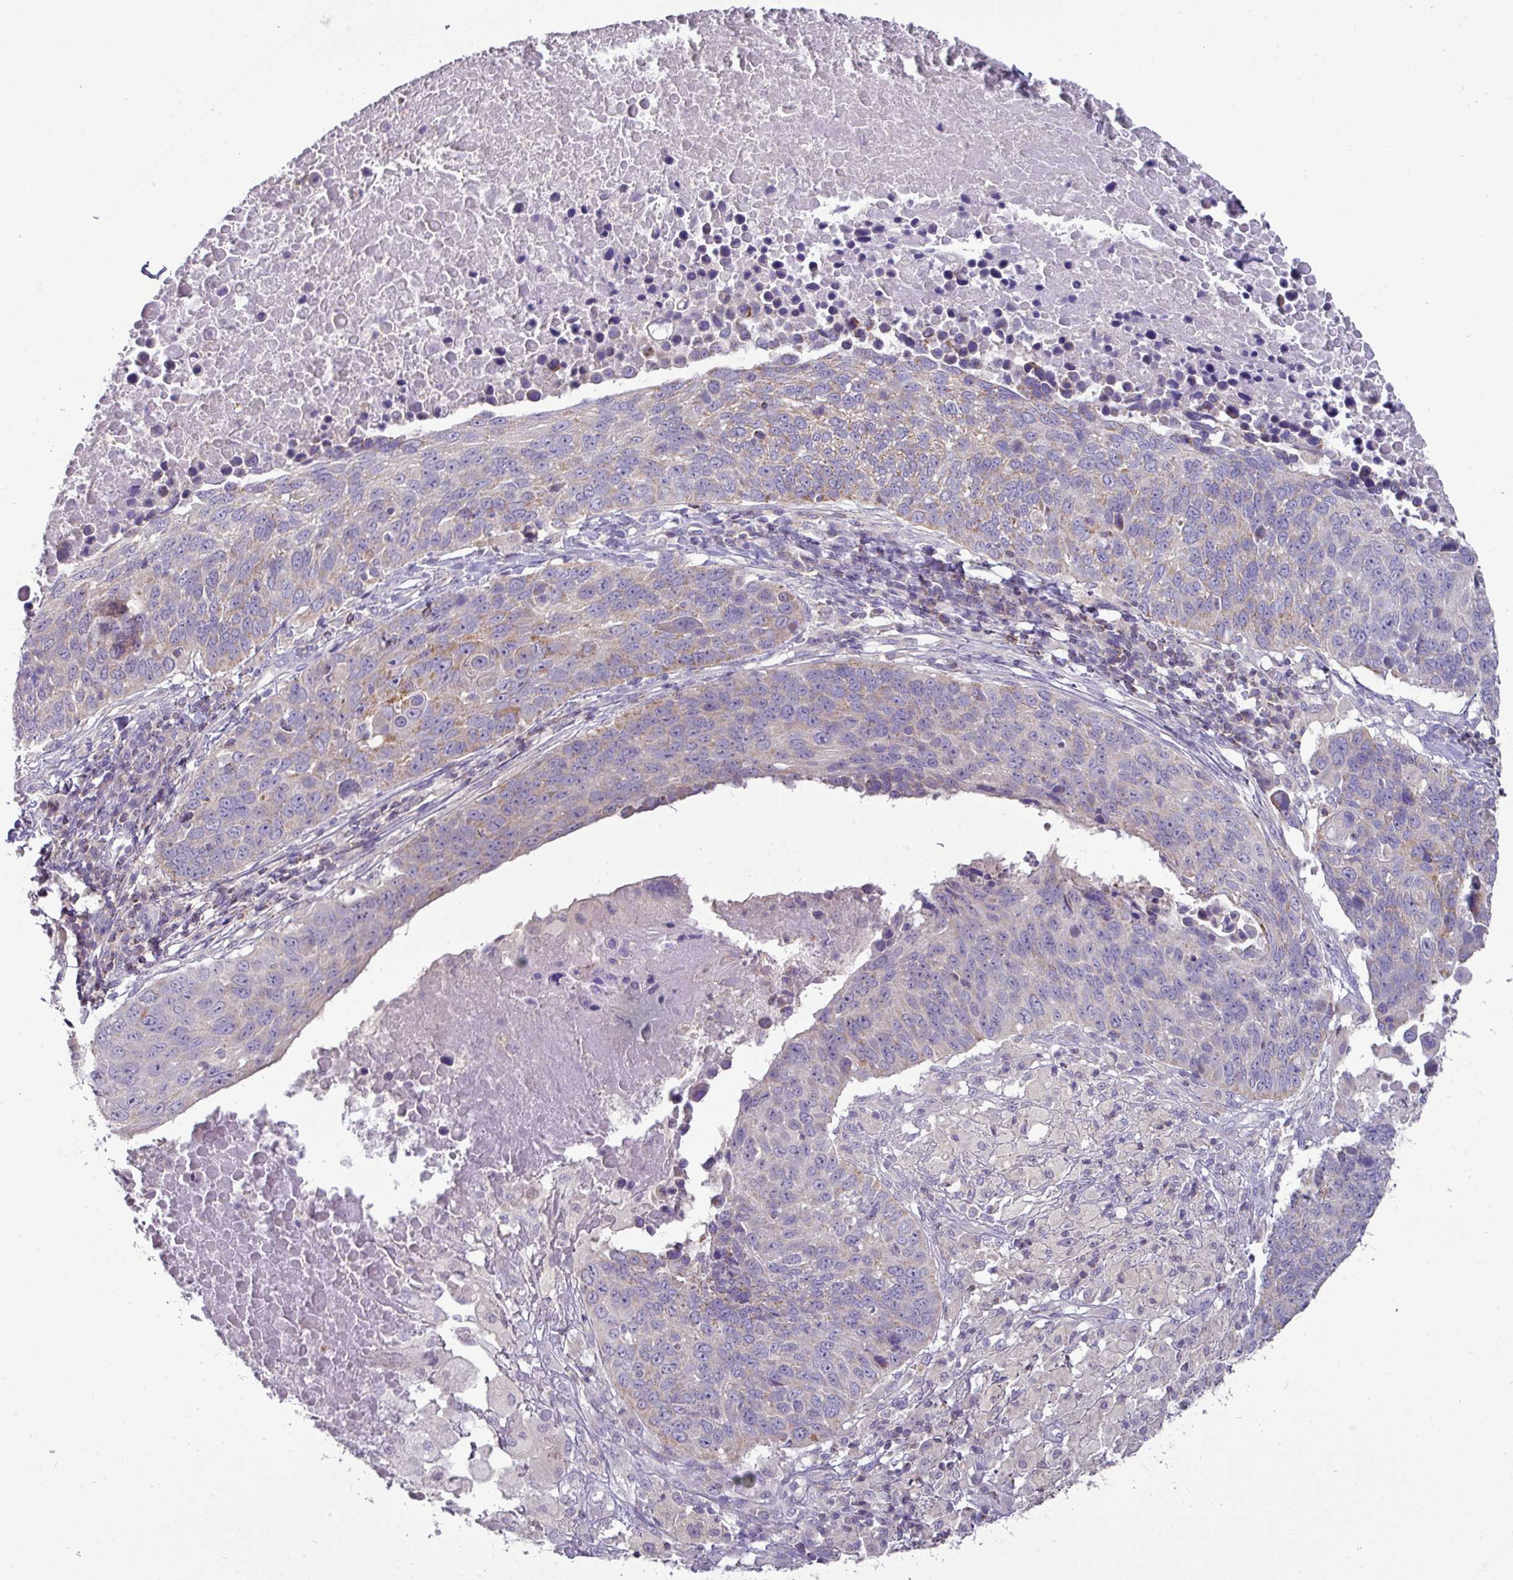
{"staining": {"intensity": "weak", "quantity": "<25%", "location": "cytoplasmic/membranous"}, "tissue": "lung cancer", "cell_type": "Tumor cells", "image_type": "cancer", "snomed": [{"axis": "morphology", "description": "Normal tissue, NOS"}, {"axis": "morphology", "description": "Squamous cell carcinoma, NOS"}, {"axis": "topography", "description": "Lymph node"}, {"axis": "topography", "description": "Lung"}], "caption": "Tumor cells are negative for protein expression in human squamous cell carcinoma (lung).", "gene": "TRAPPC1", "patient": {"sex": "male", "age": 66}}